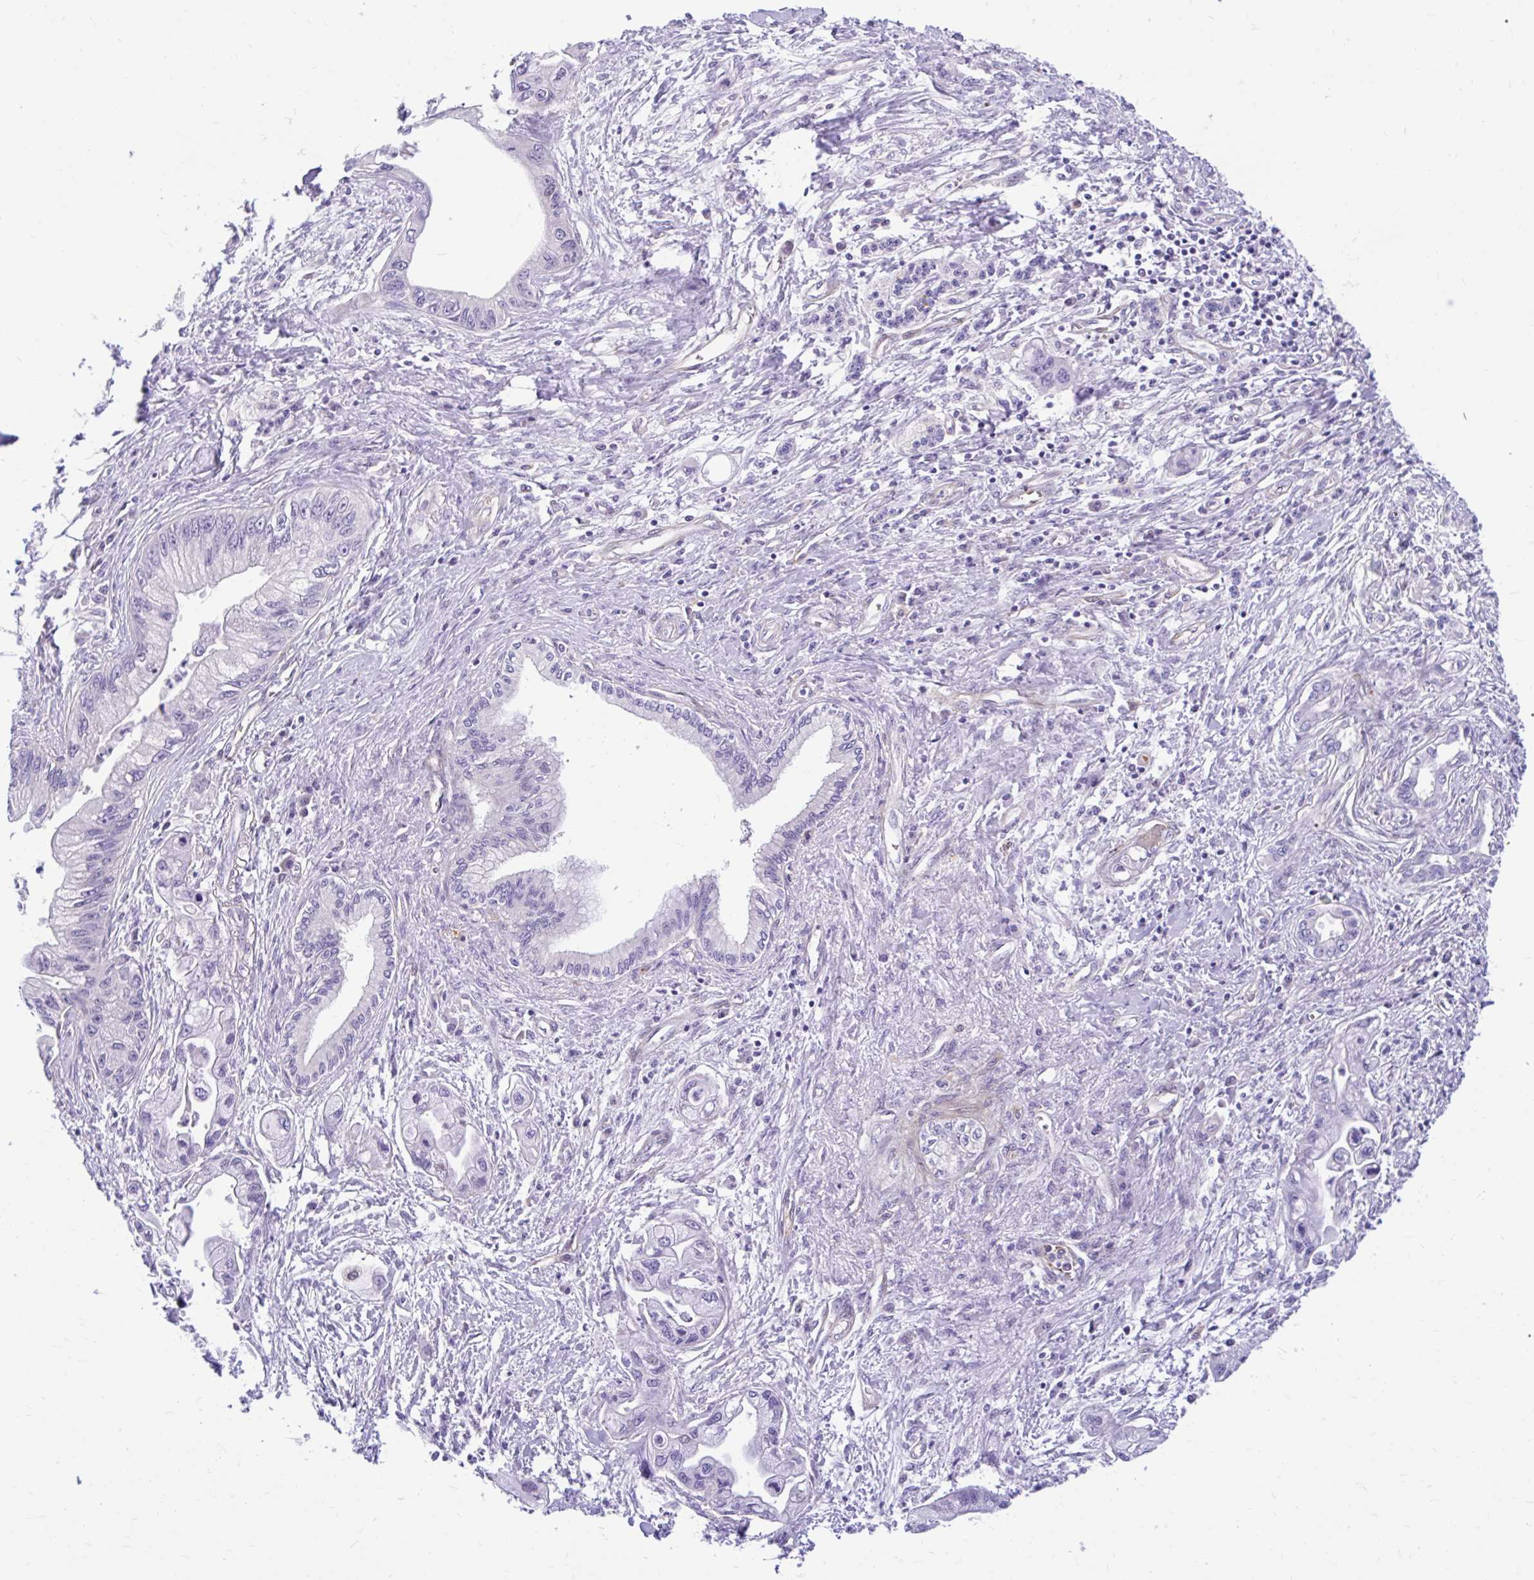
{"staining": {"intensity": "negative", "quantity": "none", "location": "none"}, "tissue": "pancreatic cancer", "cell_type": "Tumor cells", "image_type": "cancer", "snomed": [{"axis": "morphology", "description": "Adenocarcinoma, NOS"}, {"axis": "topography", "description": "Pancreas"}], "caption": "Immunohistochemistry (IHC) image of human pancreatic cancer (adenocarcinoma) stained for a protein (brown), which exhibits no staining in tumor cells.", "gene": "ESPNL", "patient": {"sex": "male", "age": 61}}